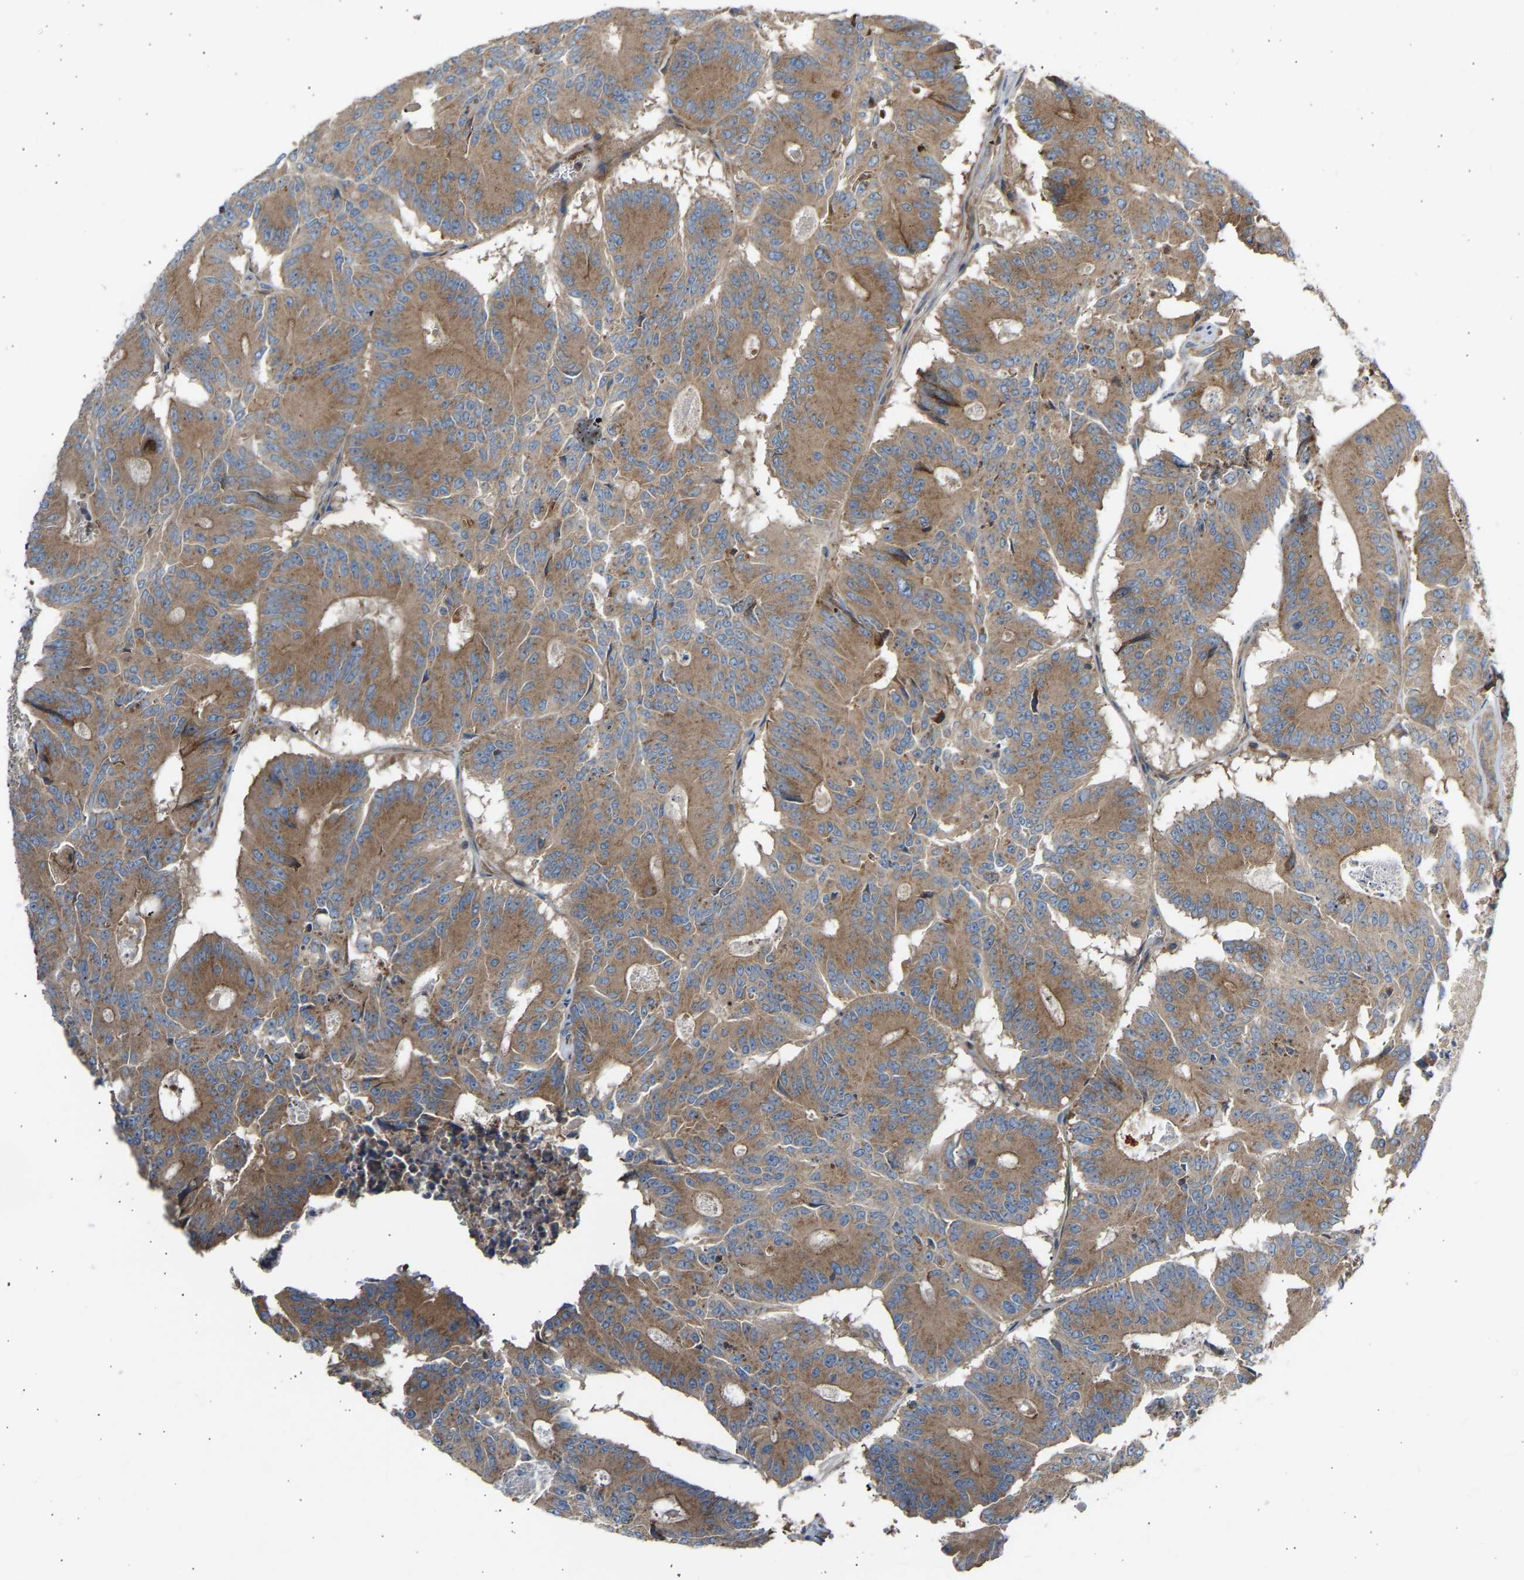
{"staining": {"intensity": "moderate", "quantity": ">75%", "location": "cytoplasmic/membranous"}, "tissue": "colorectal cancer", "cell_type": "Tumor cells", "image_type": "cancer", "snomed": [{"axis": "morphology", "description": "Adenocarcinoma, NOS"}, {"axis": "topography", "description": "Colon"}], "caption": "Adenocarcinoma (colorectal) was stained to show a protein in brown. There is medium levels of moderate cytoplasmic/membranous positivity in approximately >75% of tumor cells.", "gene": "GCN1", "patient": {"sex": "male", "age": 87}}